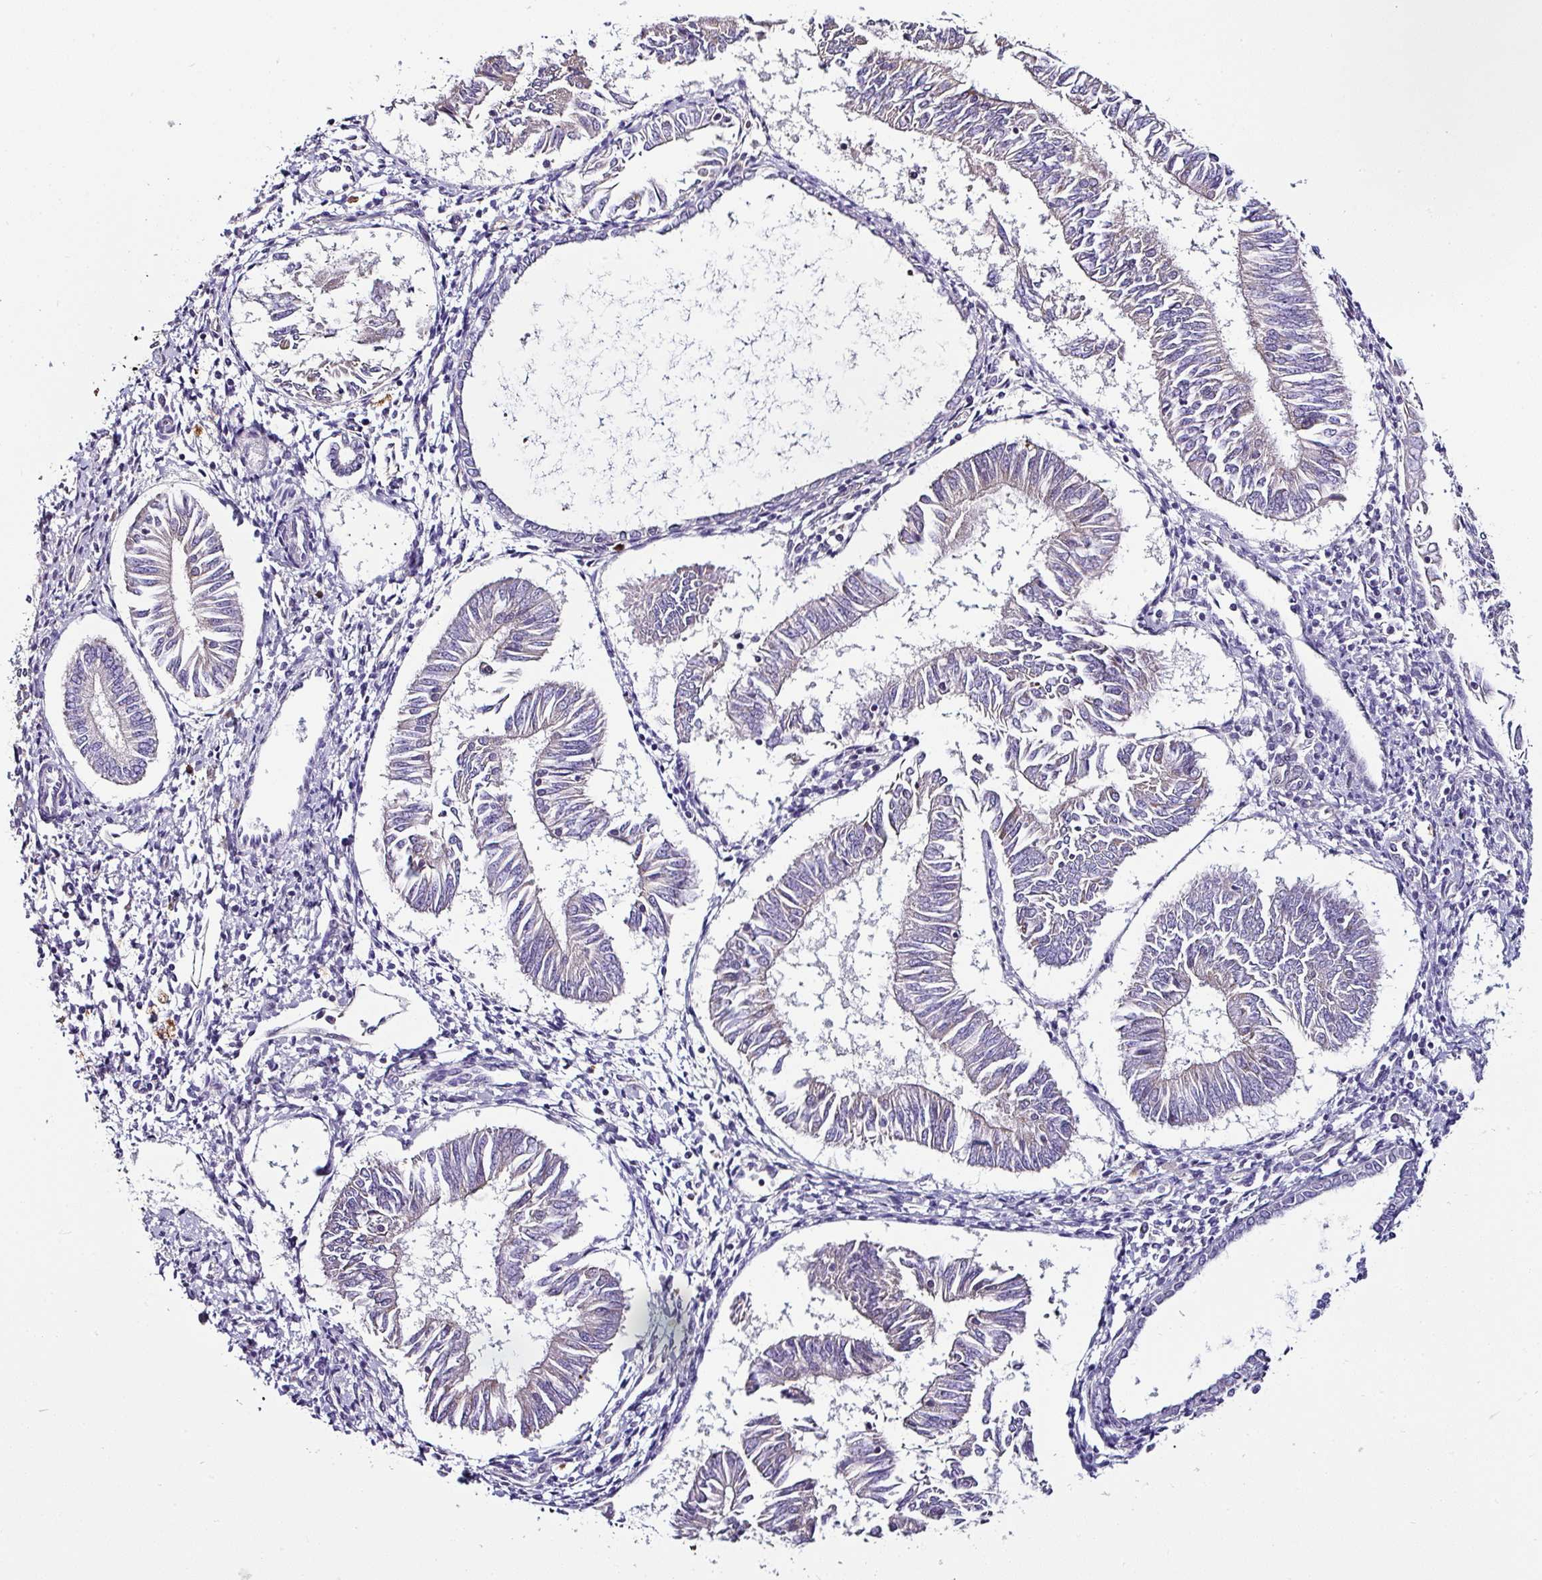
{"staining": {"intensity": "negative", "quantity": "none", "location": "none"}, "tissue": "endometrial cancer", "cell_type": "Tumor cells", "image_type": "cancer", "snomed": [{"axis": "morphology", "description": "Adenocarcinoma, NOS"}, {"axis": "topography", "description": "Endometrium"}], "caption": "IHC photomicrograph of neoplastic tissue: human endometrial adenocarcinoma stained with DAB (3,3'-diaminobenzidine) reveals no significant protein positivity in tumor cells.", "gene": "NAPSA", "patient": {"sex": "female", "age": 58}}